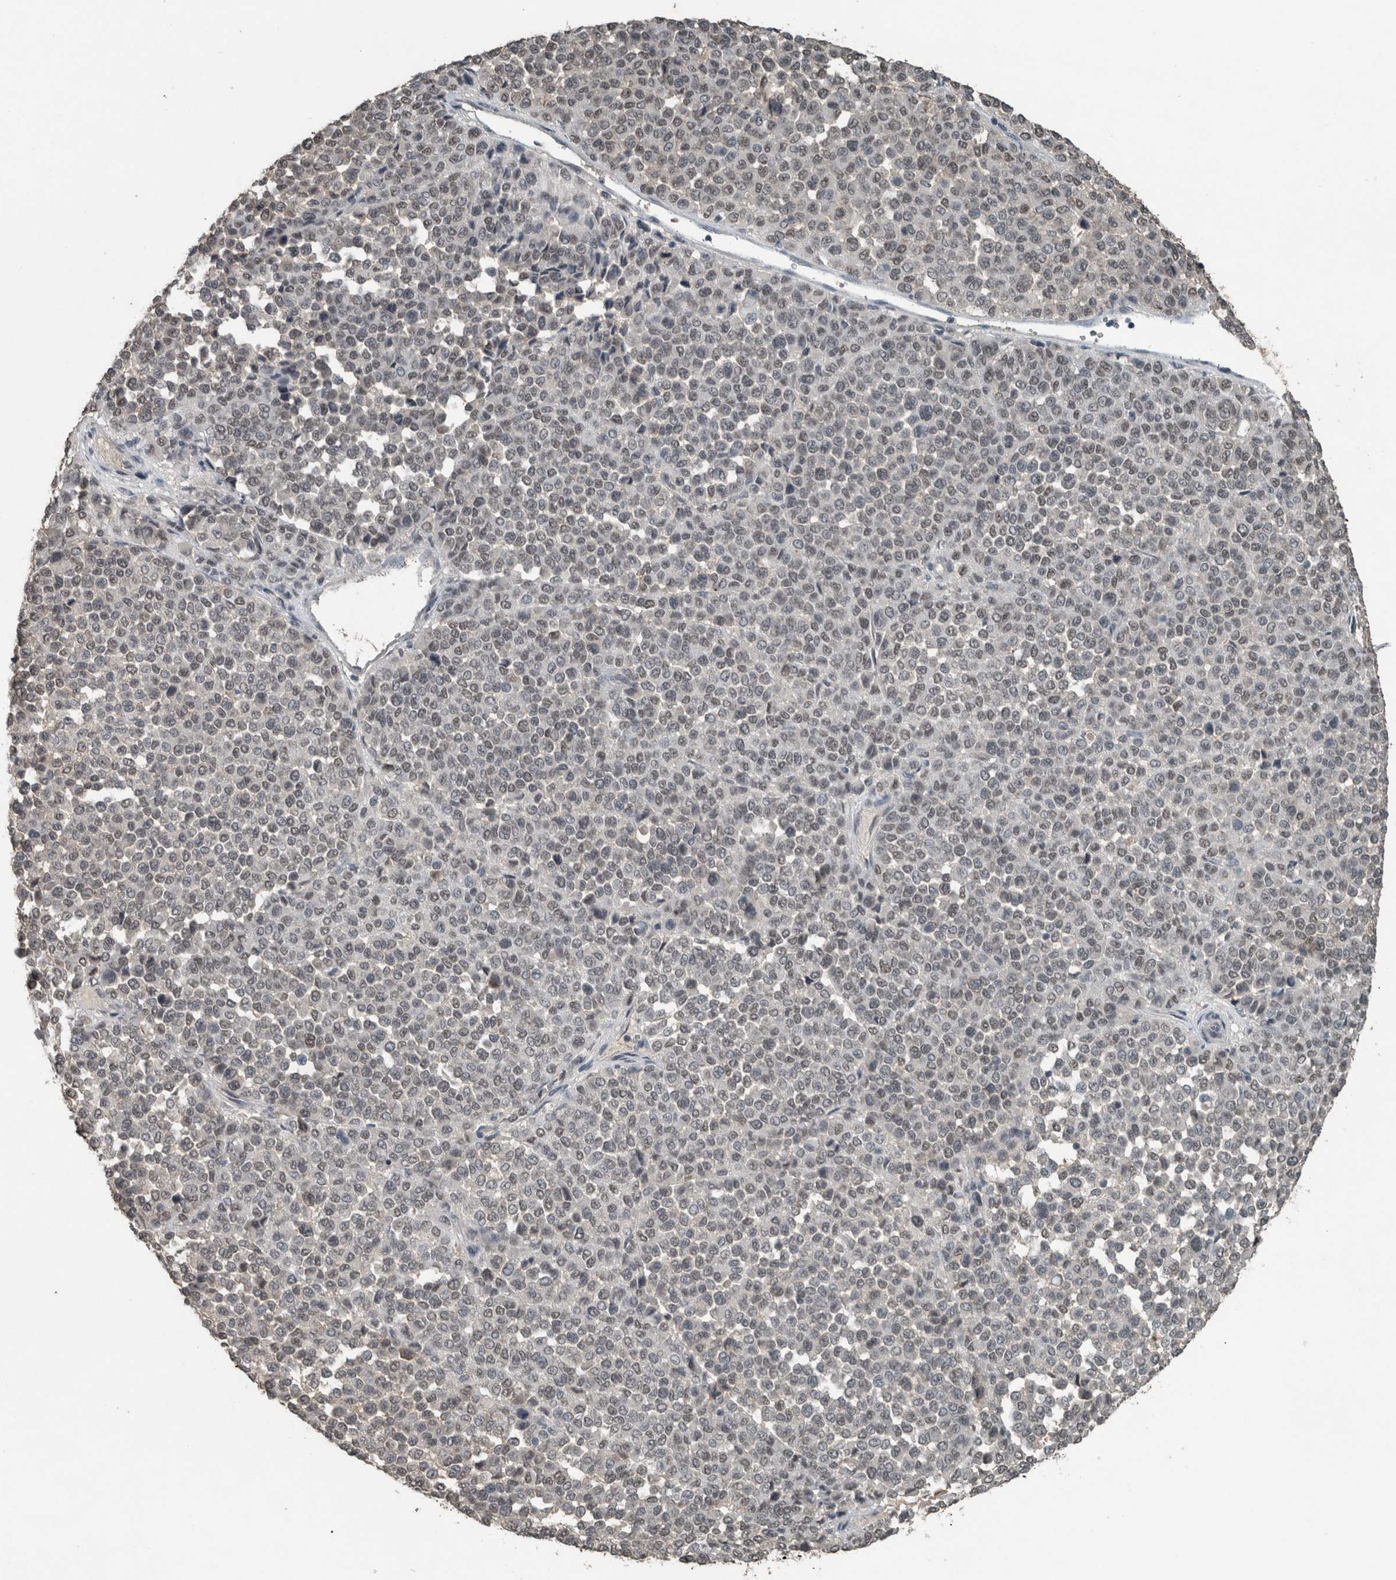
{"staining": {"intensity": "weak", "quantity": "25%-75%", "location": "nuclear"}, "tissue": "melanoma", "cell_type": "Tumor cells", "image_type": "cancer", "snomed": [{"axis": "morphology", "description": "Malignant melanoma, Metastatic site"}, {"axis": "topography", "description": "Pancreas"}], "caption": "A photomicrograph of human malignant melanoma (metastatic site) stained for a protein displays weak nuclear brown staining in tumor cells.", "gene": "ZNF24", "patient": {"sex": "female", "age": 30}}